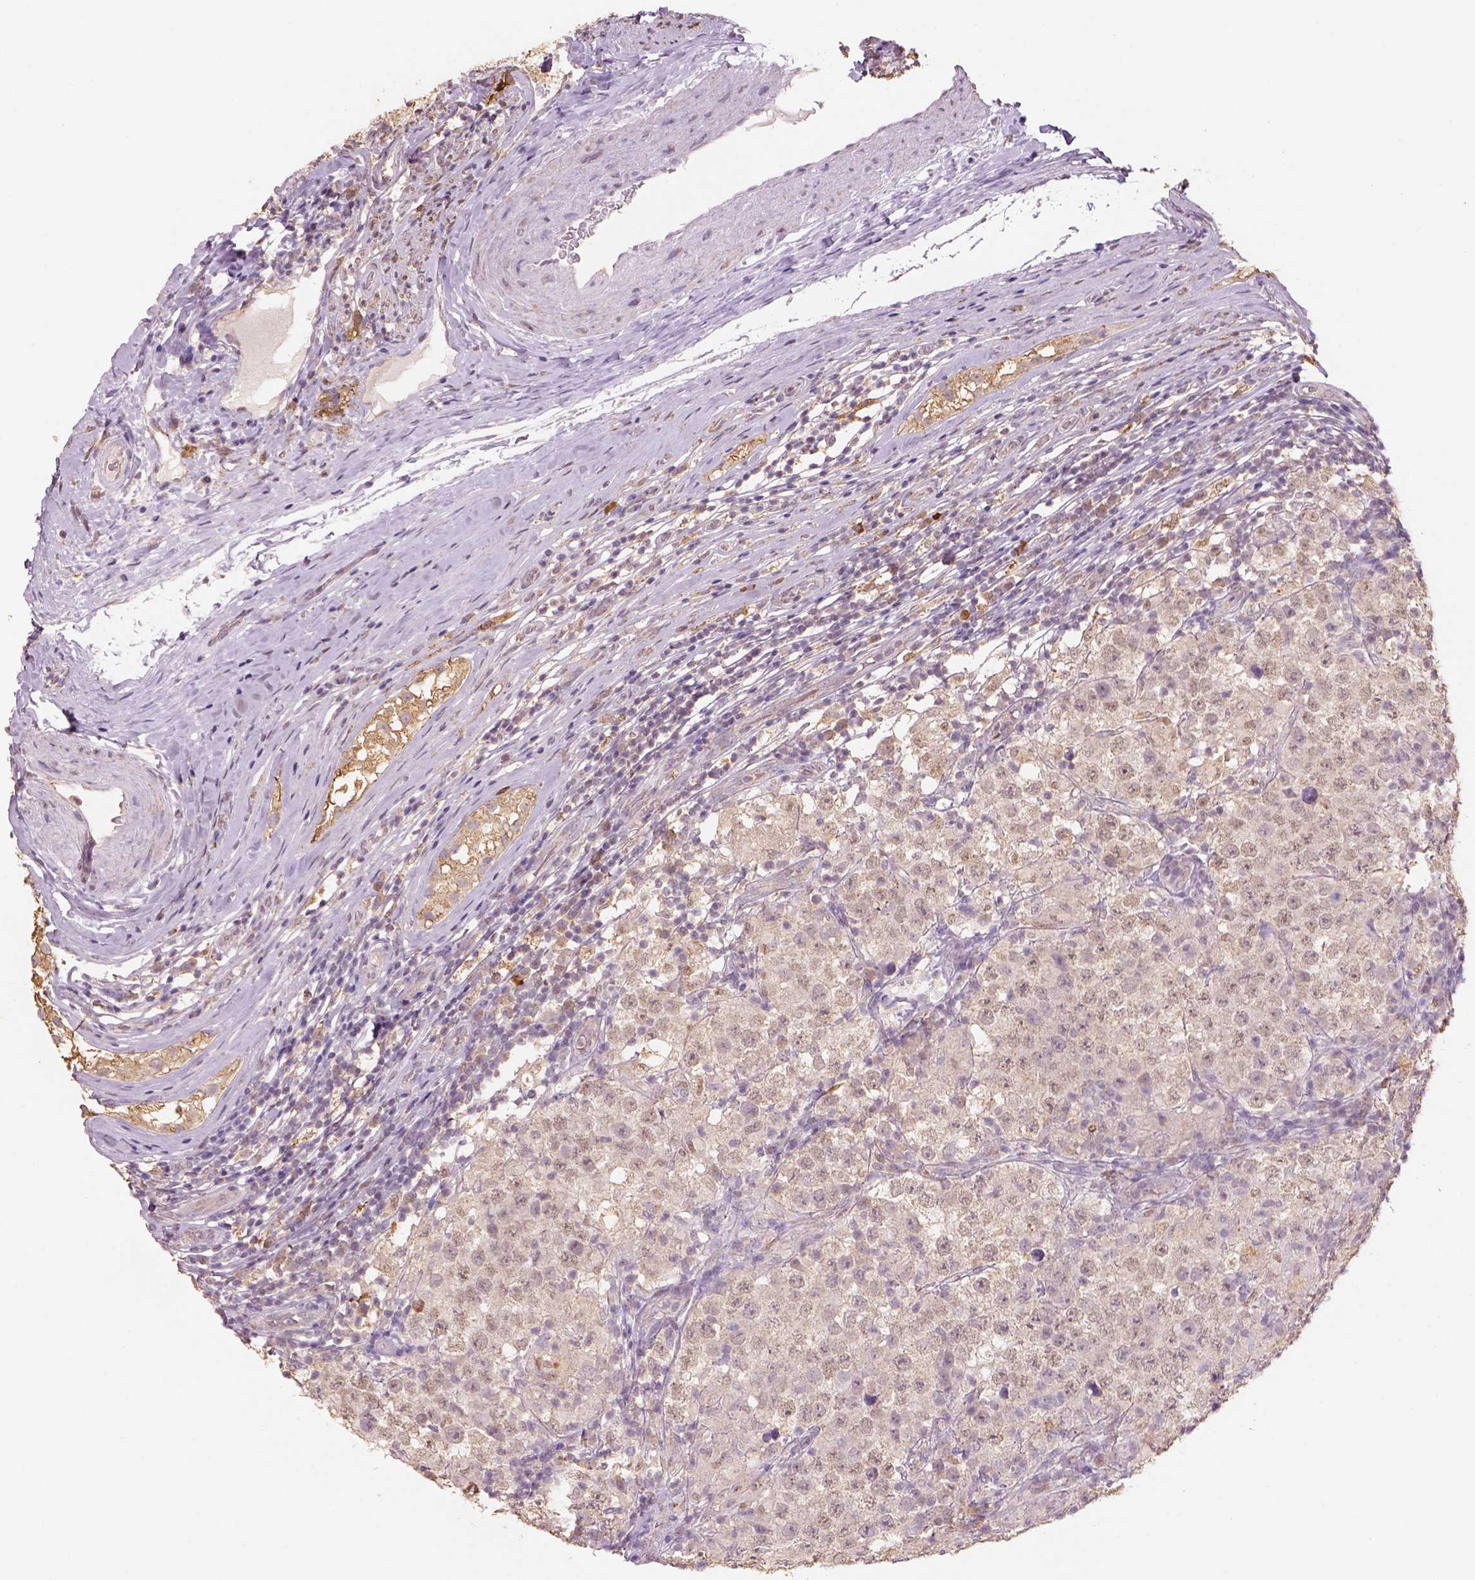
{"staining": {"intensity": "negative", "quantity": "none", "location": "none"}, "tissue": "testis cancer", "cell_type": "Tumor cells", "image_type": "cancer", "snomed": [{"axis": "morphology", "description": "Seminoma, NOS"}, {"axis": "morphology", "description": "Carcinoma, Embryonal, NOS"}, {"axis": "topography", "description": "Testis"}], "caption": "Histopathology image shows no significant protein positivity in tumor cells of seminoma (testis).", "gene": "AP2B1", "patient": {"sex": "male", "age": 41}}